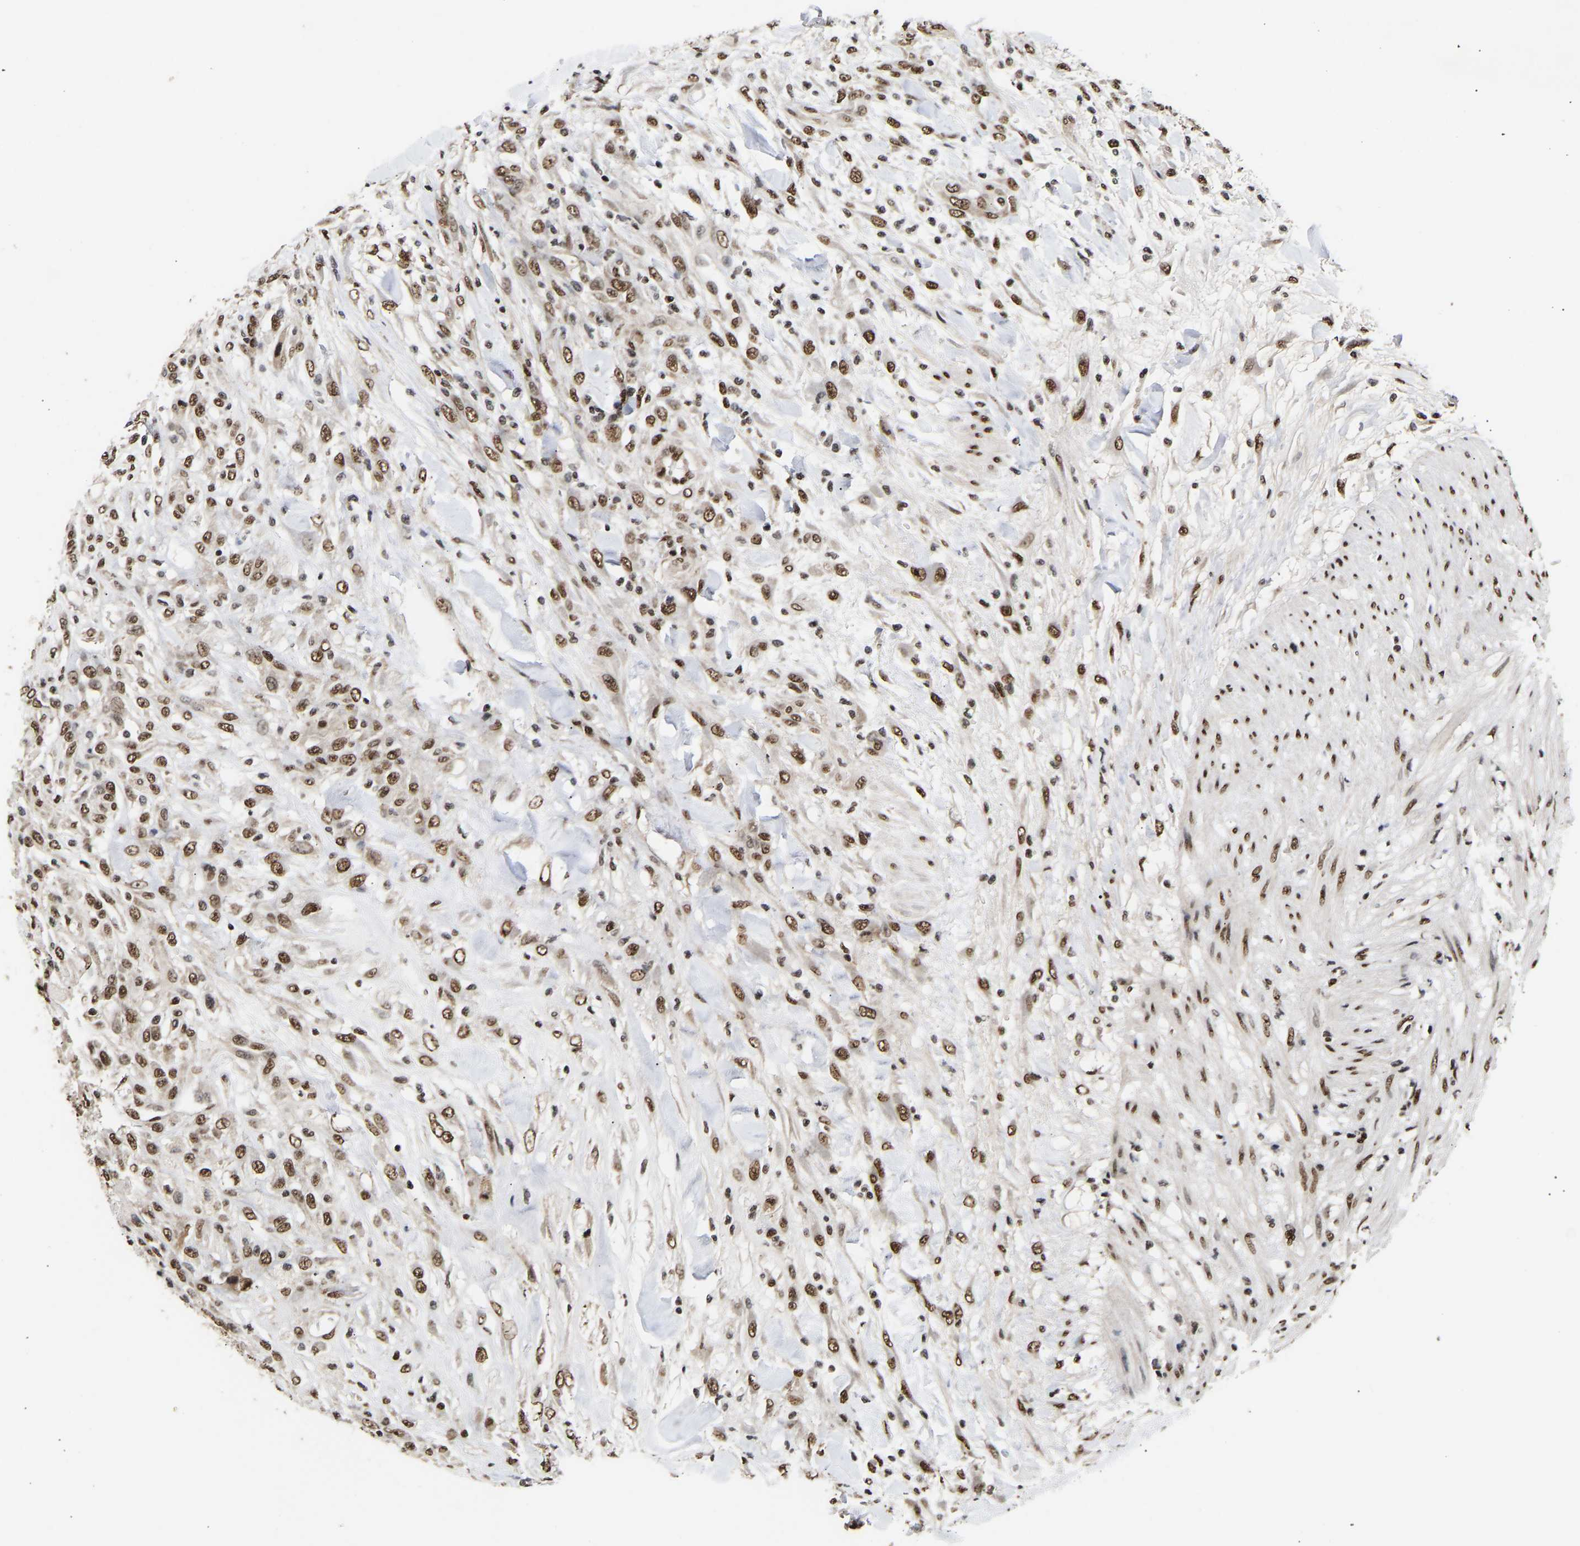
{"staining": {"intensity": "moderate", "quantity": ">75%", "location": "nuclear"}, "tissue": "testis cancer", "cell_type": "Tumor cells", "image_type": "cancer", "snomed": [{"axis": "morphology", "description": "Seminoma, NOS"}, {"axis": "topography", "description": "Testis"}], "caption": "Seminoma (testis) was stained to show a protein in brown. There is medium levels of moderate nuclear expression in about >75% of tumor cells.", "gene": "PSIP1", "patient": {"sex": "male", "age": 59}}